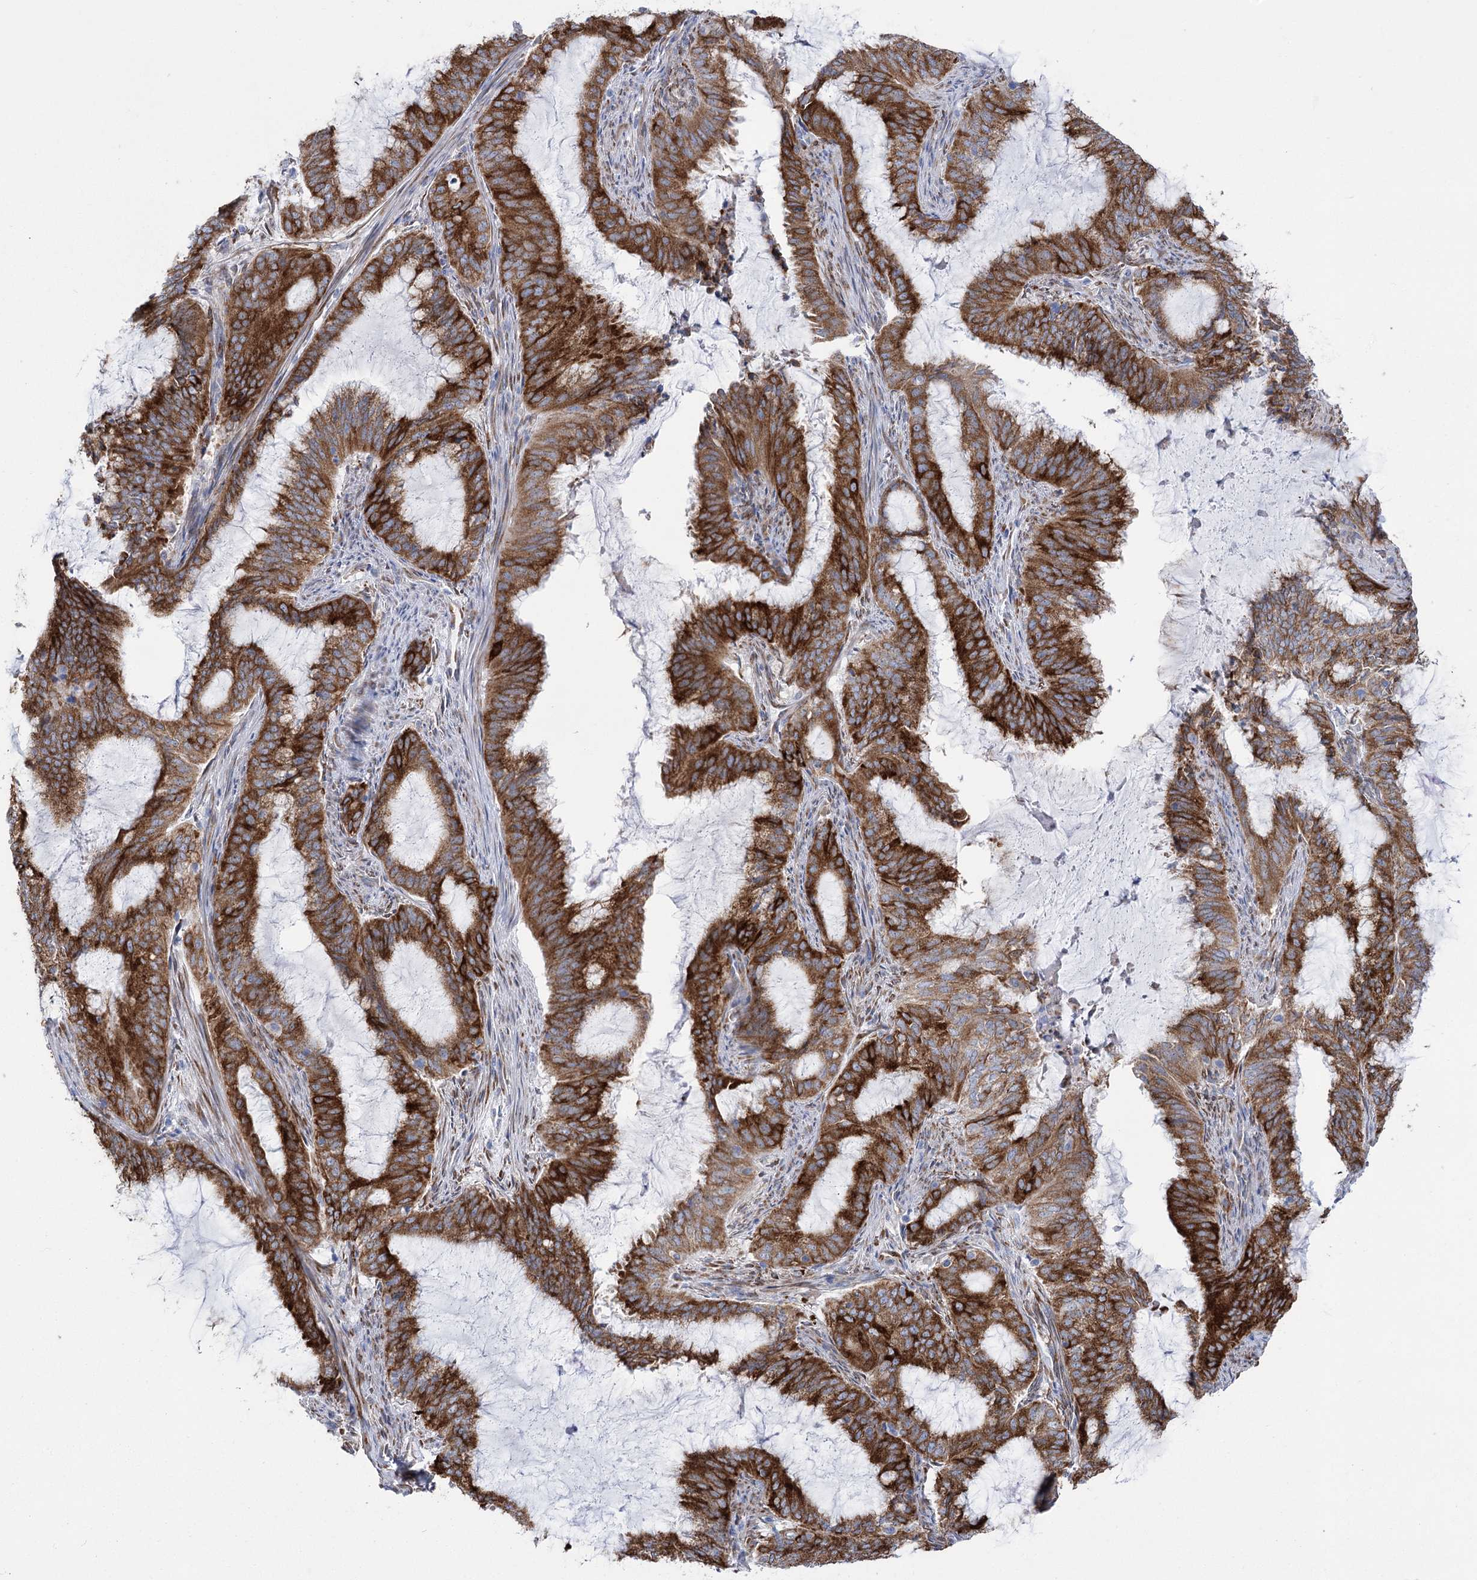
{"staining": {"intensity": "strong", "quantity": ">75%", "location": "cytoplasmic/membranous"}, "tissue": "endometrial cancer", "cell_type": "Tumor cells", "image_type": "cancer", "snomed": [{"axis": "morphology", "description": "Adenocarcinoma, NOS"}, {"axis": "topography", "description": "Endometrium"}], "caption": "DAB immunohistochemical staining of endometrial adenocarcinoma exhibits strong cytoplasmic/membranous protein staining in approximately >75% of tumor cells.", "gene": "YTHDC2", "patient": {"sex": "female", "age": 51}}